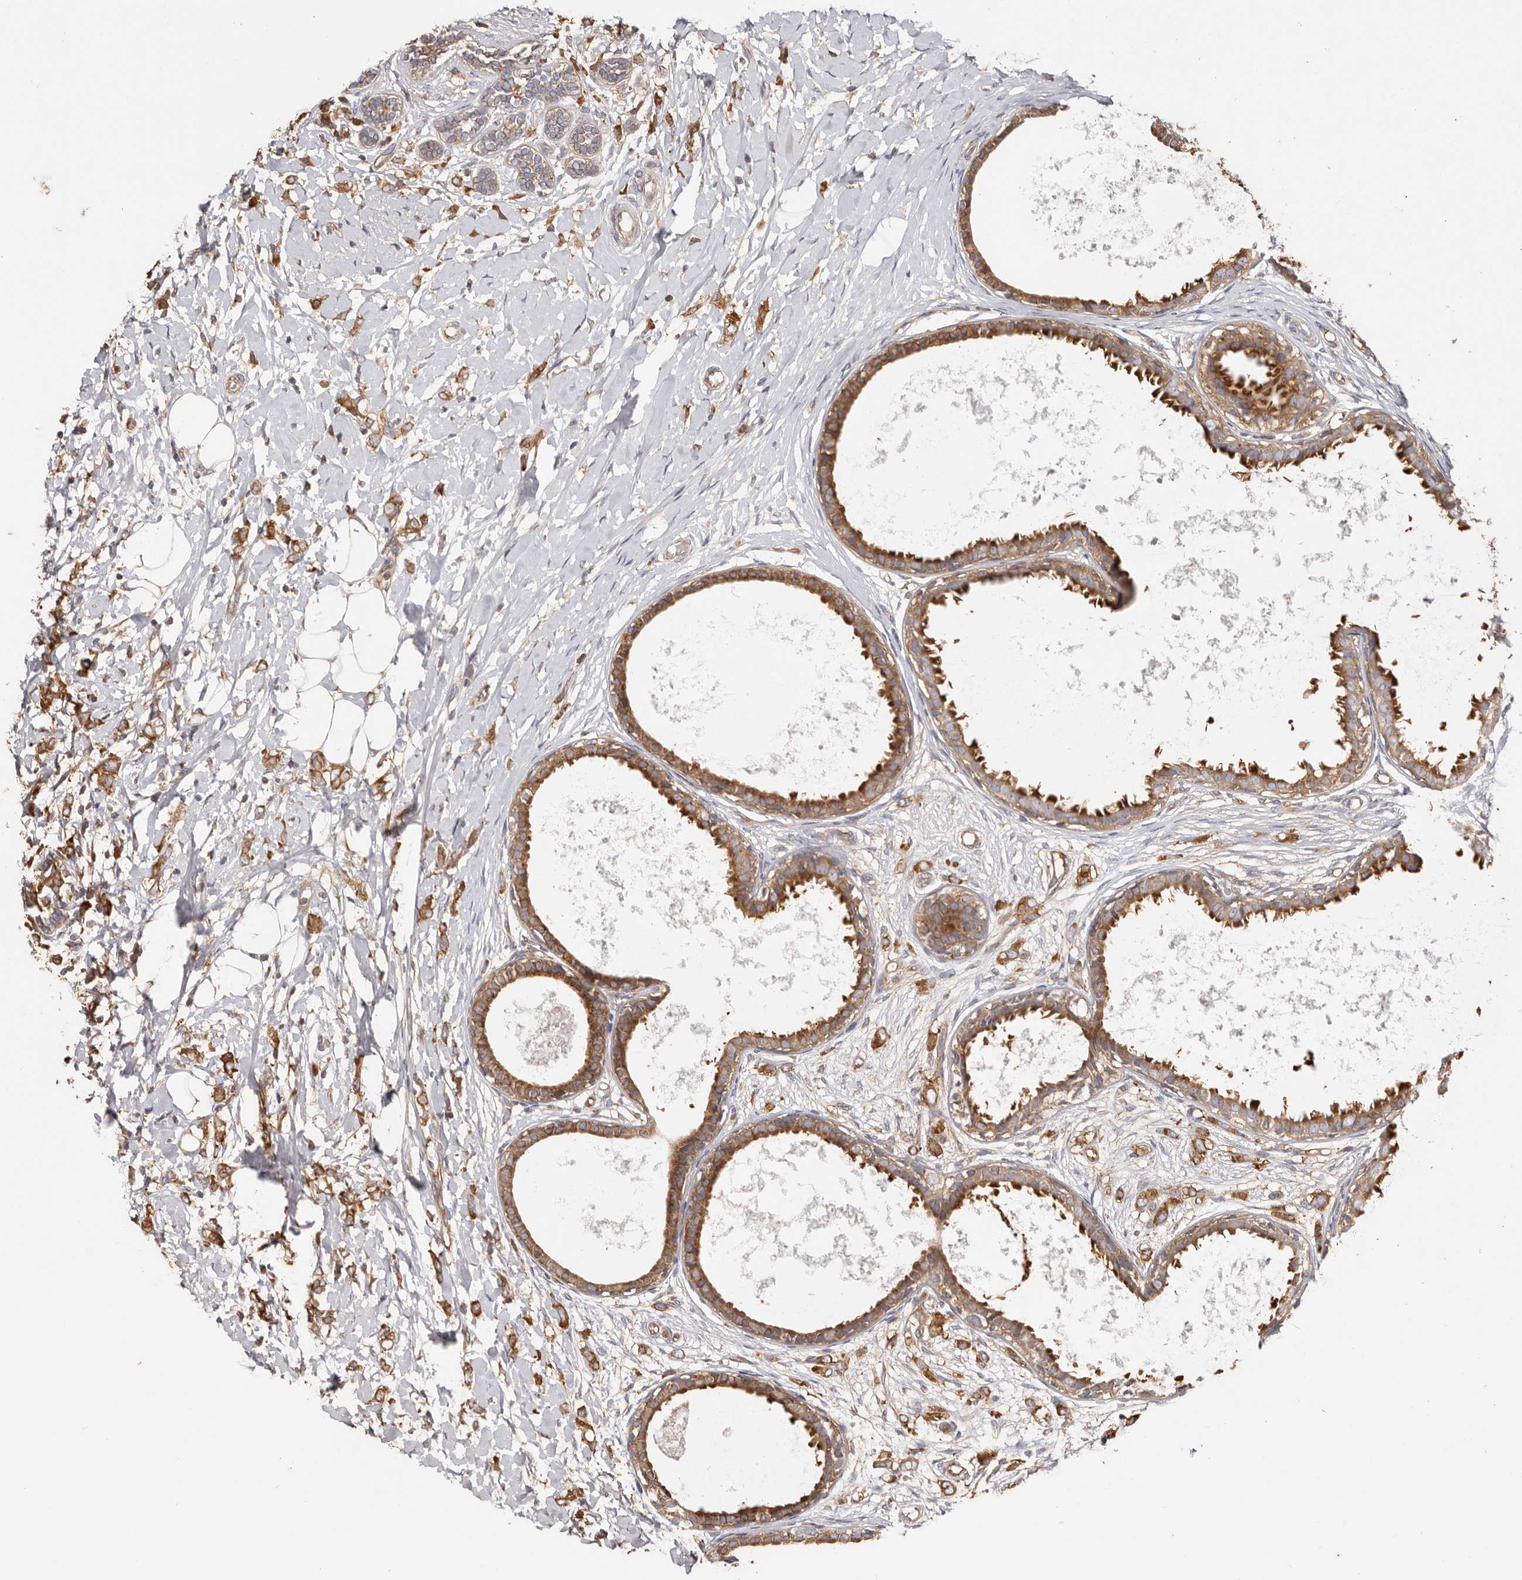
{"staining": {"intensity": "moderate", "quantity": ">75%", "location": "cytoplasmic/membranous"}, "tissue": "breast cancer", "cell_type": "Tumor cells", "image_type": "cancer", "snomed": [{"axis": "morphology", "description": "Normal tissue, NOS"}, {"axis": "morphology", "description": "Lobular carcinoma"}, {"axis": "topography", "description": "Breast"}], "caption": "DAB (3,3'-diaminobenzidine) immunohistochemical staining of breast cancer shows moderate cytoplasmic/membranous protein staining in about >75% of tumor cells. The protein is stained brown, and the nuclei are stained in blue (DAB (3,3'-diaminobenzidine) IHC with brightfield microscopy, high magnification).", "gene": "EPRS1", "patient": {"sex": "female", "age": 47}}